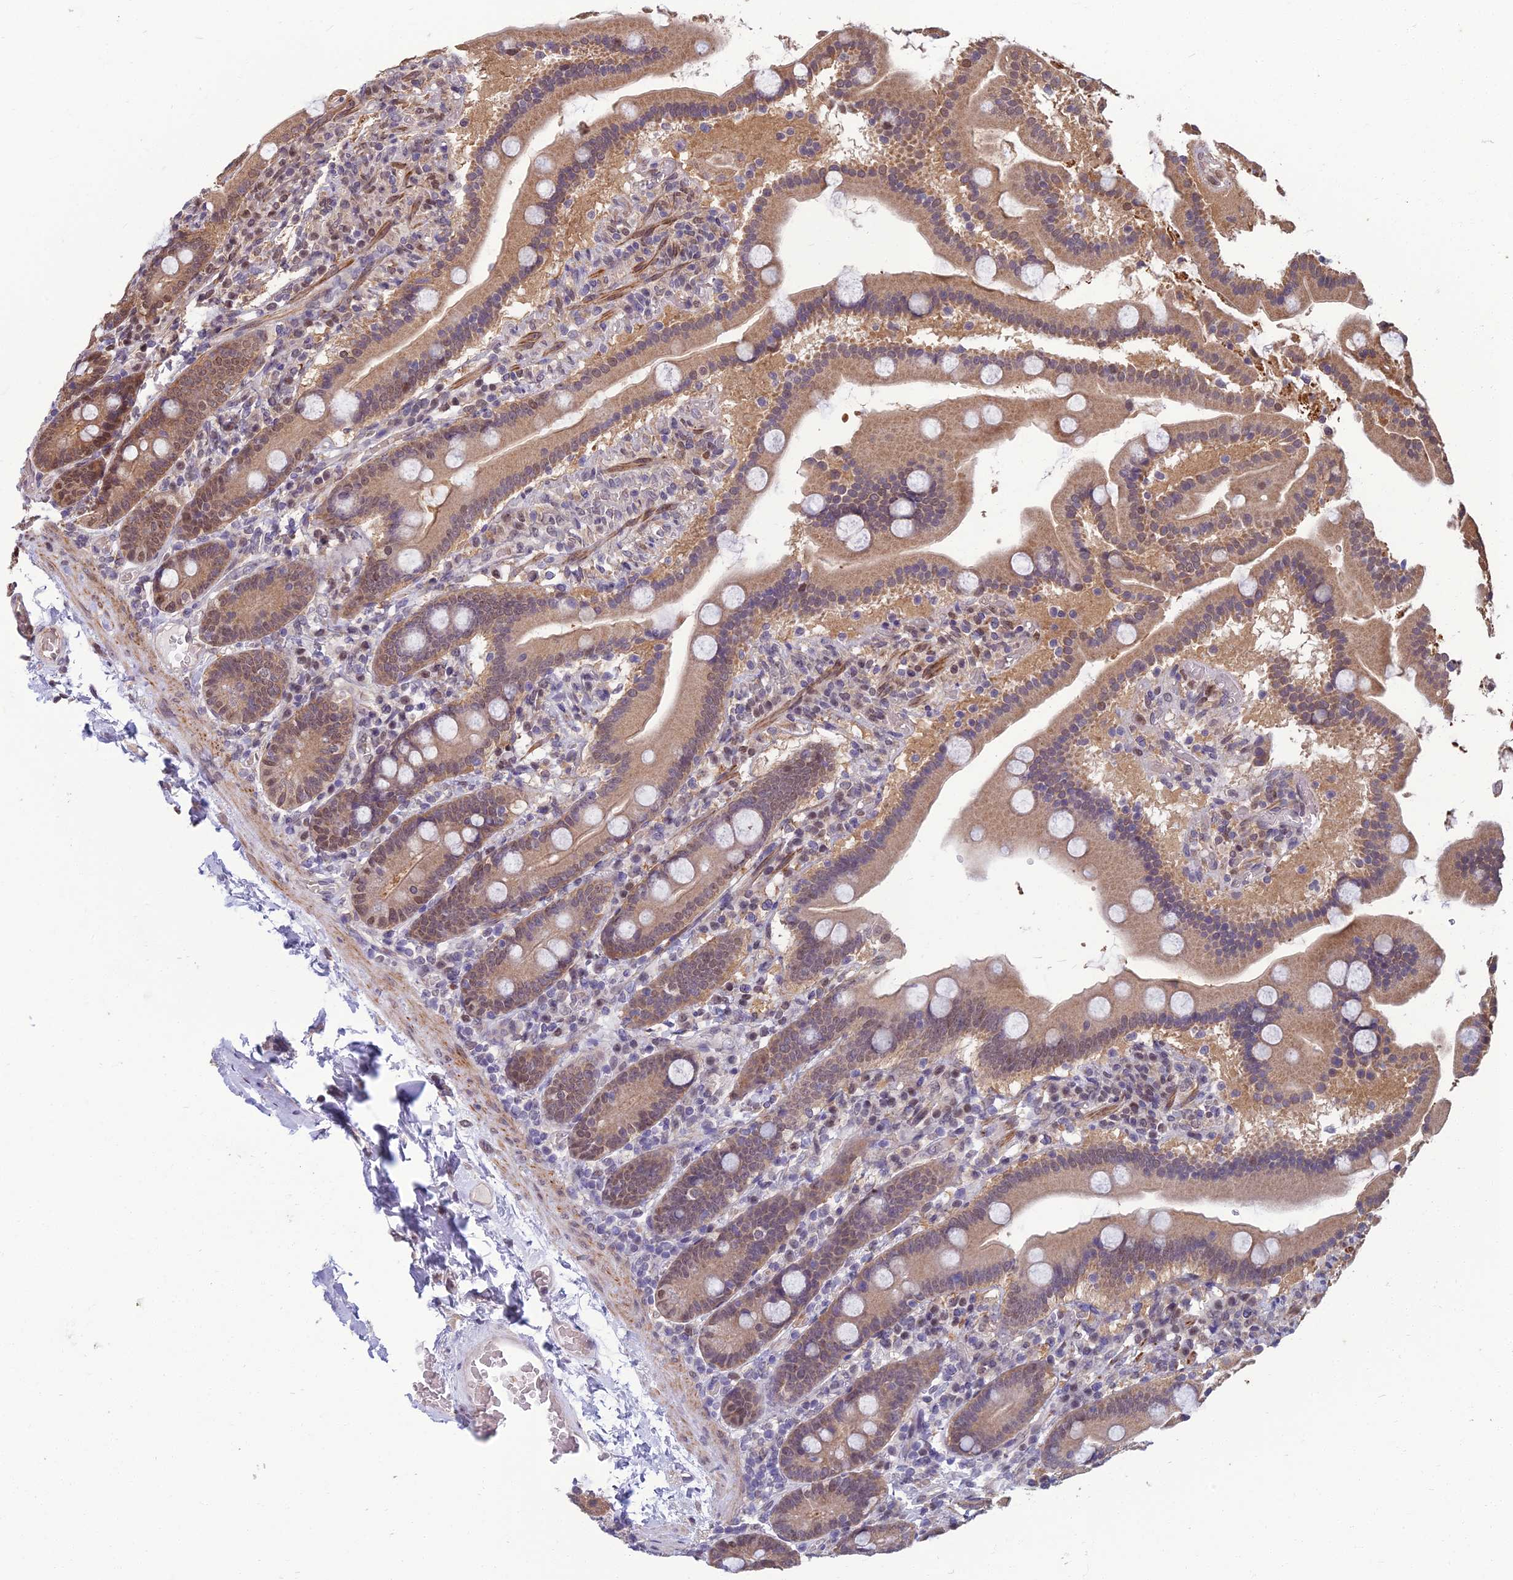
{"staining": {"intensity": "moderate", "quantity": "25%-75%", "location": "cytoplasmic/membranous,nuclear"}, "tissue": "duodenum", "cell_type": "Glandular cells", "image_type": "normal", "snomed": [{"axis": "morphology", "description": "Normal tissue, NOS"}, {"axis": "topography", "description": "Duodenum"}], "caption": "Brown immunohistochemical staining in normal duodenum demonstrates moderate cytoplasmic/membranous,nuclear staining in about 25%-75% of glandular cells.", "gene": "NR4A3", "patient": {"sex": "male", "age": 55}}